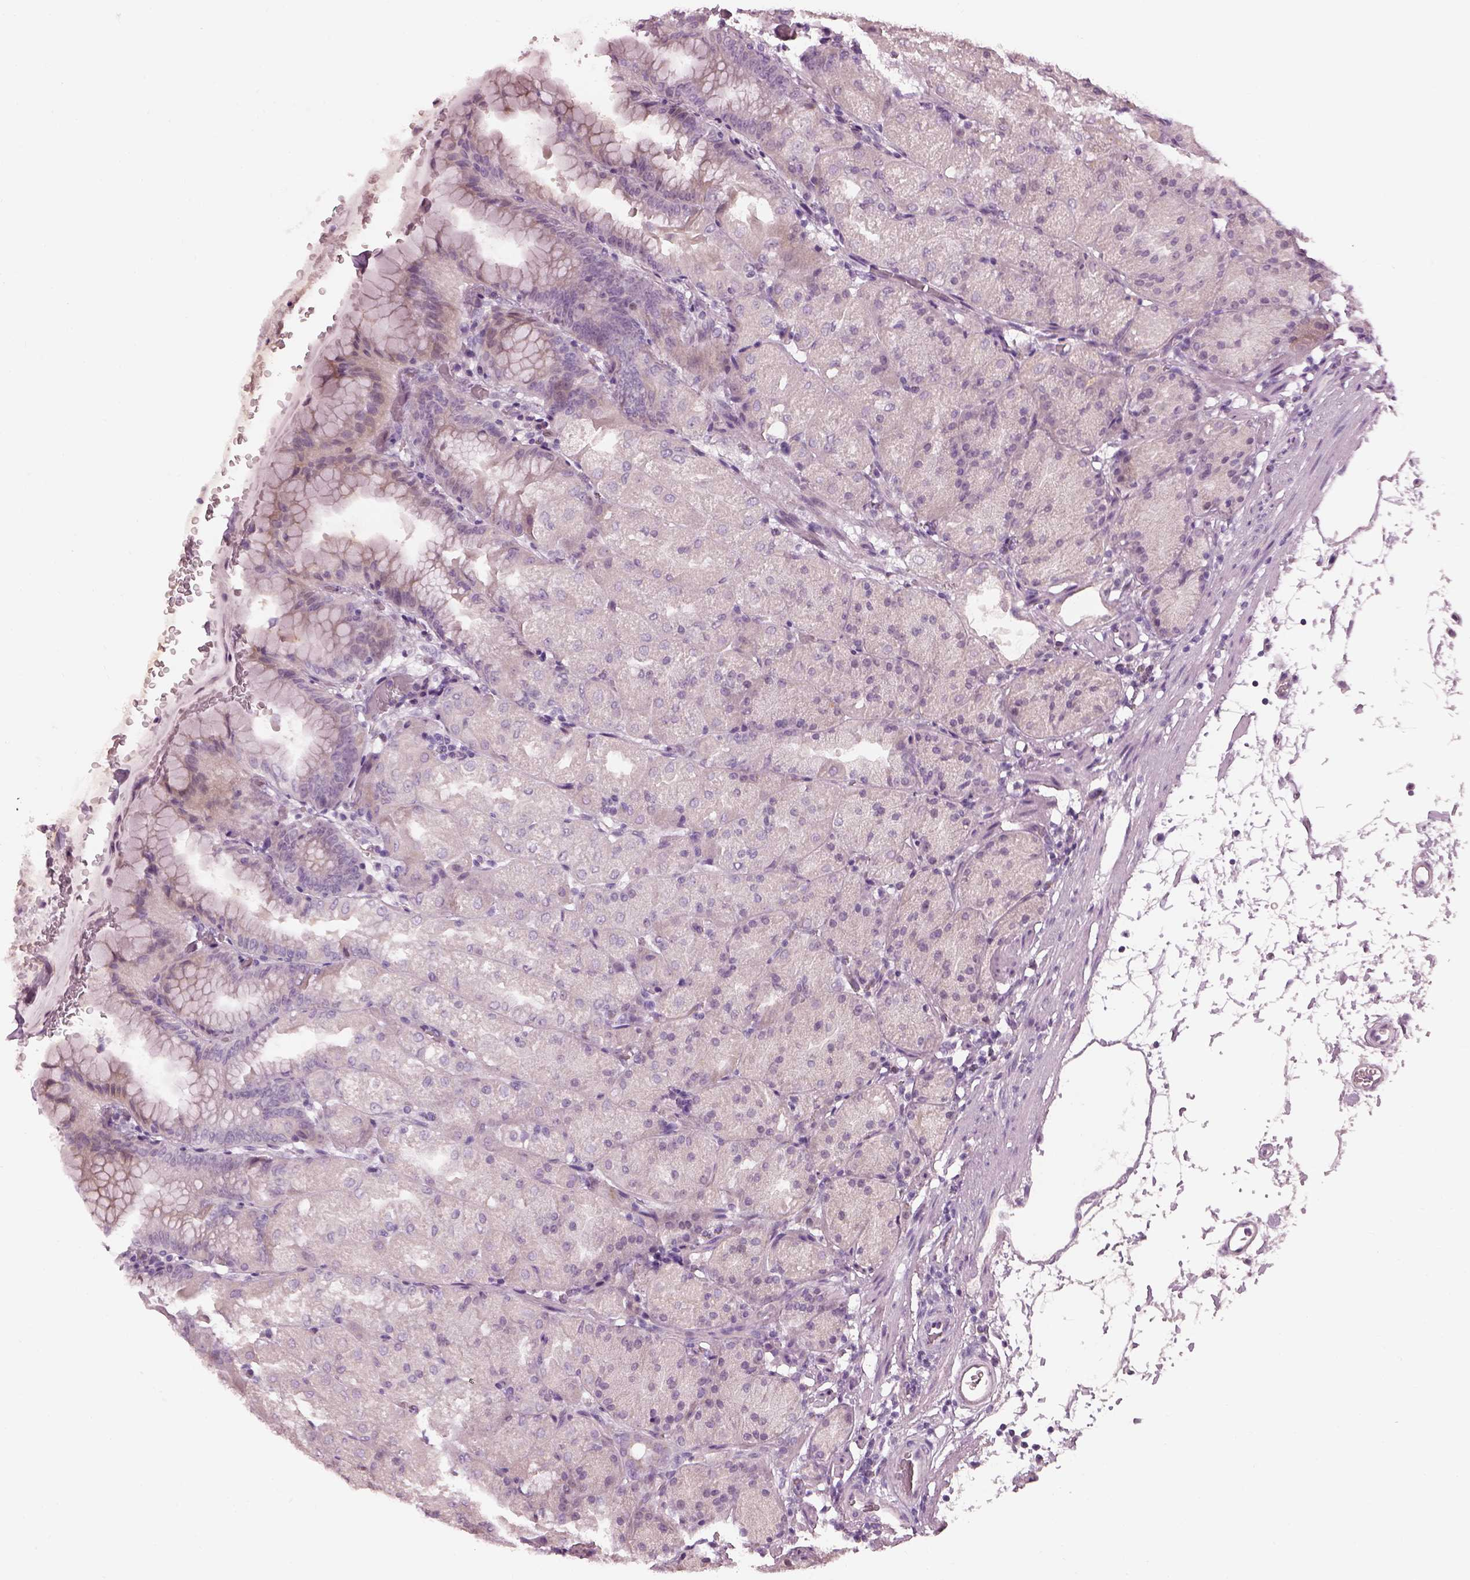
{"staining": {"intensity": "negative", "quantity": "none", "location": "none"}, "tissue": "stomach", "cell_type": "Glandular cells", "image_type": "normal", "snomed": [{"axis": "morphology", "description": "Normal tissue, NOS"}, {"axis": "topography", "description": "Stomach, upper"}, {"axis": "topography", "description": "Stomach"}, {"axis": "topography", "description": "Stomach, lower"}], "caption": "DAB (3,3'-diaminobenzidine) immunohistochemical staining of benign human stomach exhibits no significant staining in glandular cells. (DAB (3,3'-diaminobenzidine) immunohistochemistry (IHC) with hematoxylin counter stain).", "gene": "CACNG4", "patient": {"sex": "male", "age": 62}}